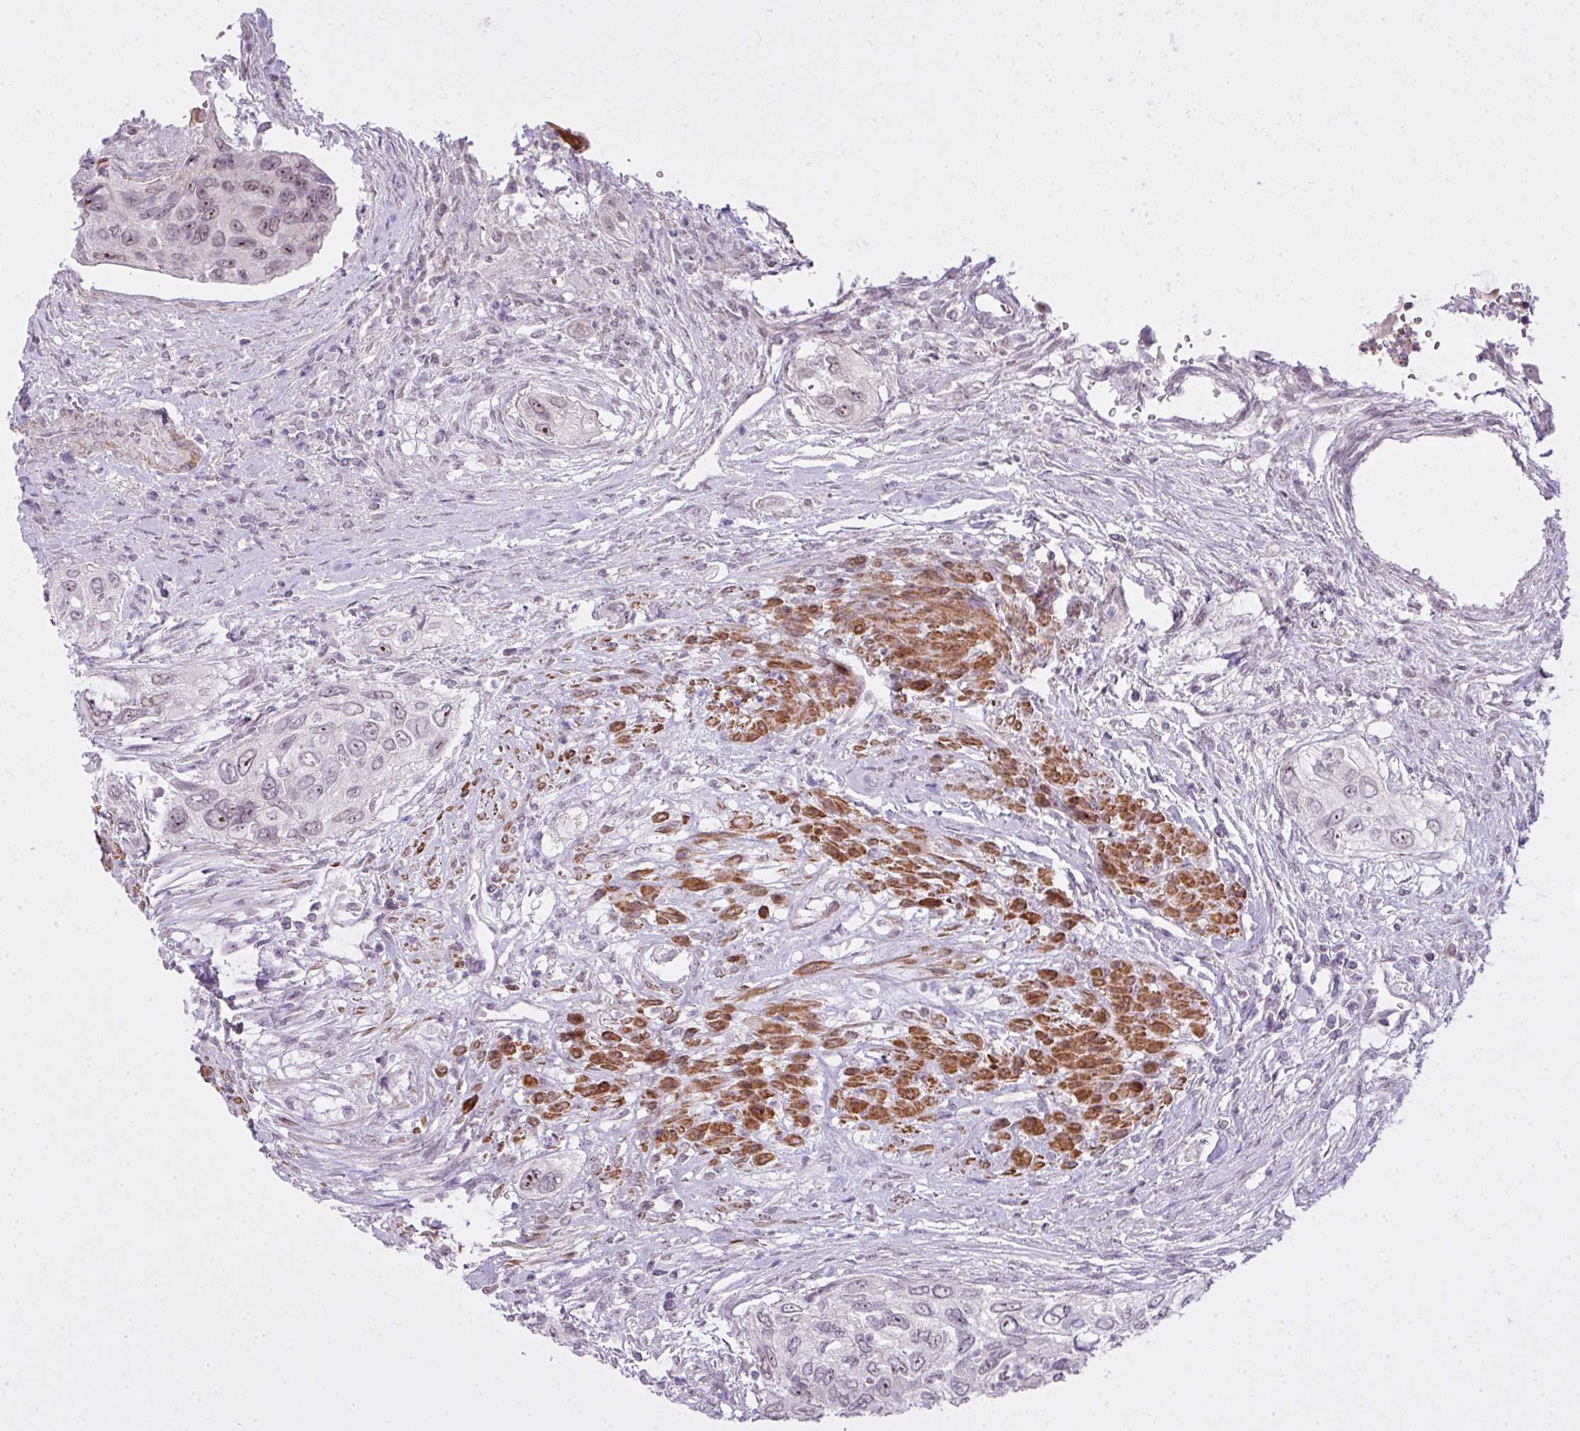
{"staining": {"intensity": "moderate", "quantity": "25%-75%", "location": "nuclear"}, "tissue": "urothelial cancer", "cell_type": "Tumor cells", "image_type": "cancer", "snomed": [{"axis": "morphology", "description": "Urothelial carcinoma, High grade"}, {"axis": "topography", "description": "Urinary bladder"}], "caption": "Urothelial carcinoma (high-grade) was stained to show a protein in brown. There is medium levels of moderate nuclear positivity in about 25%-75% of tumor cells. (Stains: DAB in brown, nuclei in blue, Microscopy: brightfield microscopy at high magnification).", "gene": "ZNF688", "patient": {"sex": "female", "age": 60}}